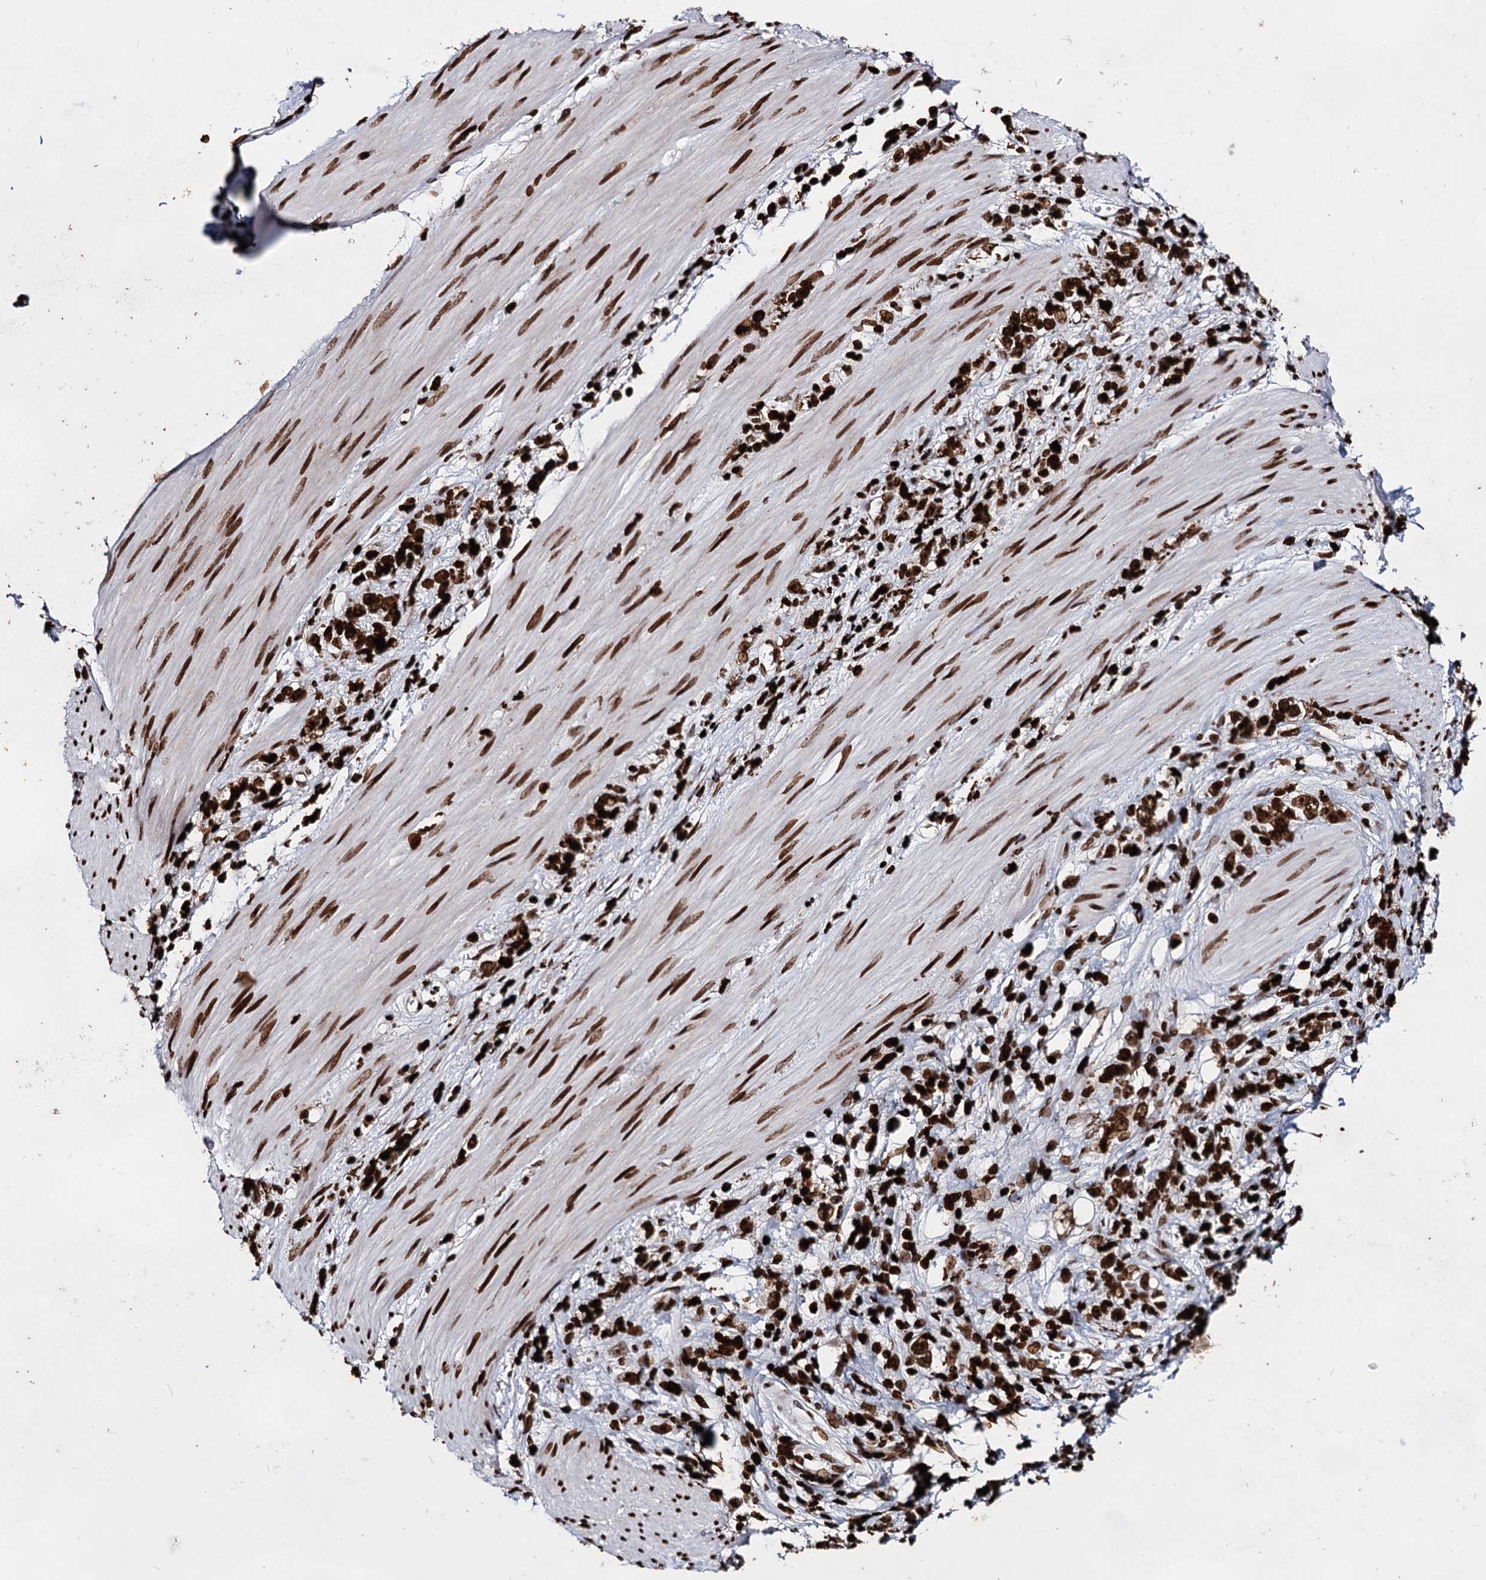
{"staining": {"intensity": "strong", "quantity": ">75%", "location": "nuclear"}, "tissue": "stomach cancer", "cell_type": "Tumor cells", "image_type": "cancer", "snomed": [{"axis": "morphology", "description": "Adenocarcinoma, NOS"}, {"axis": "topography", "description": "Stomach"}], "caption": "Immunohistochemistry of human stomach cancer (adenocarcinoma) displays high levels of strong nuclear expression in approximately >75% of tumor cells.", "gene": "HMGB2", "patient": {"sex": "female", "age": 76}}